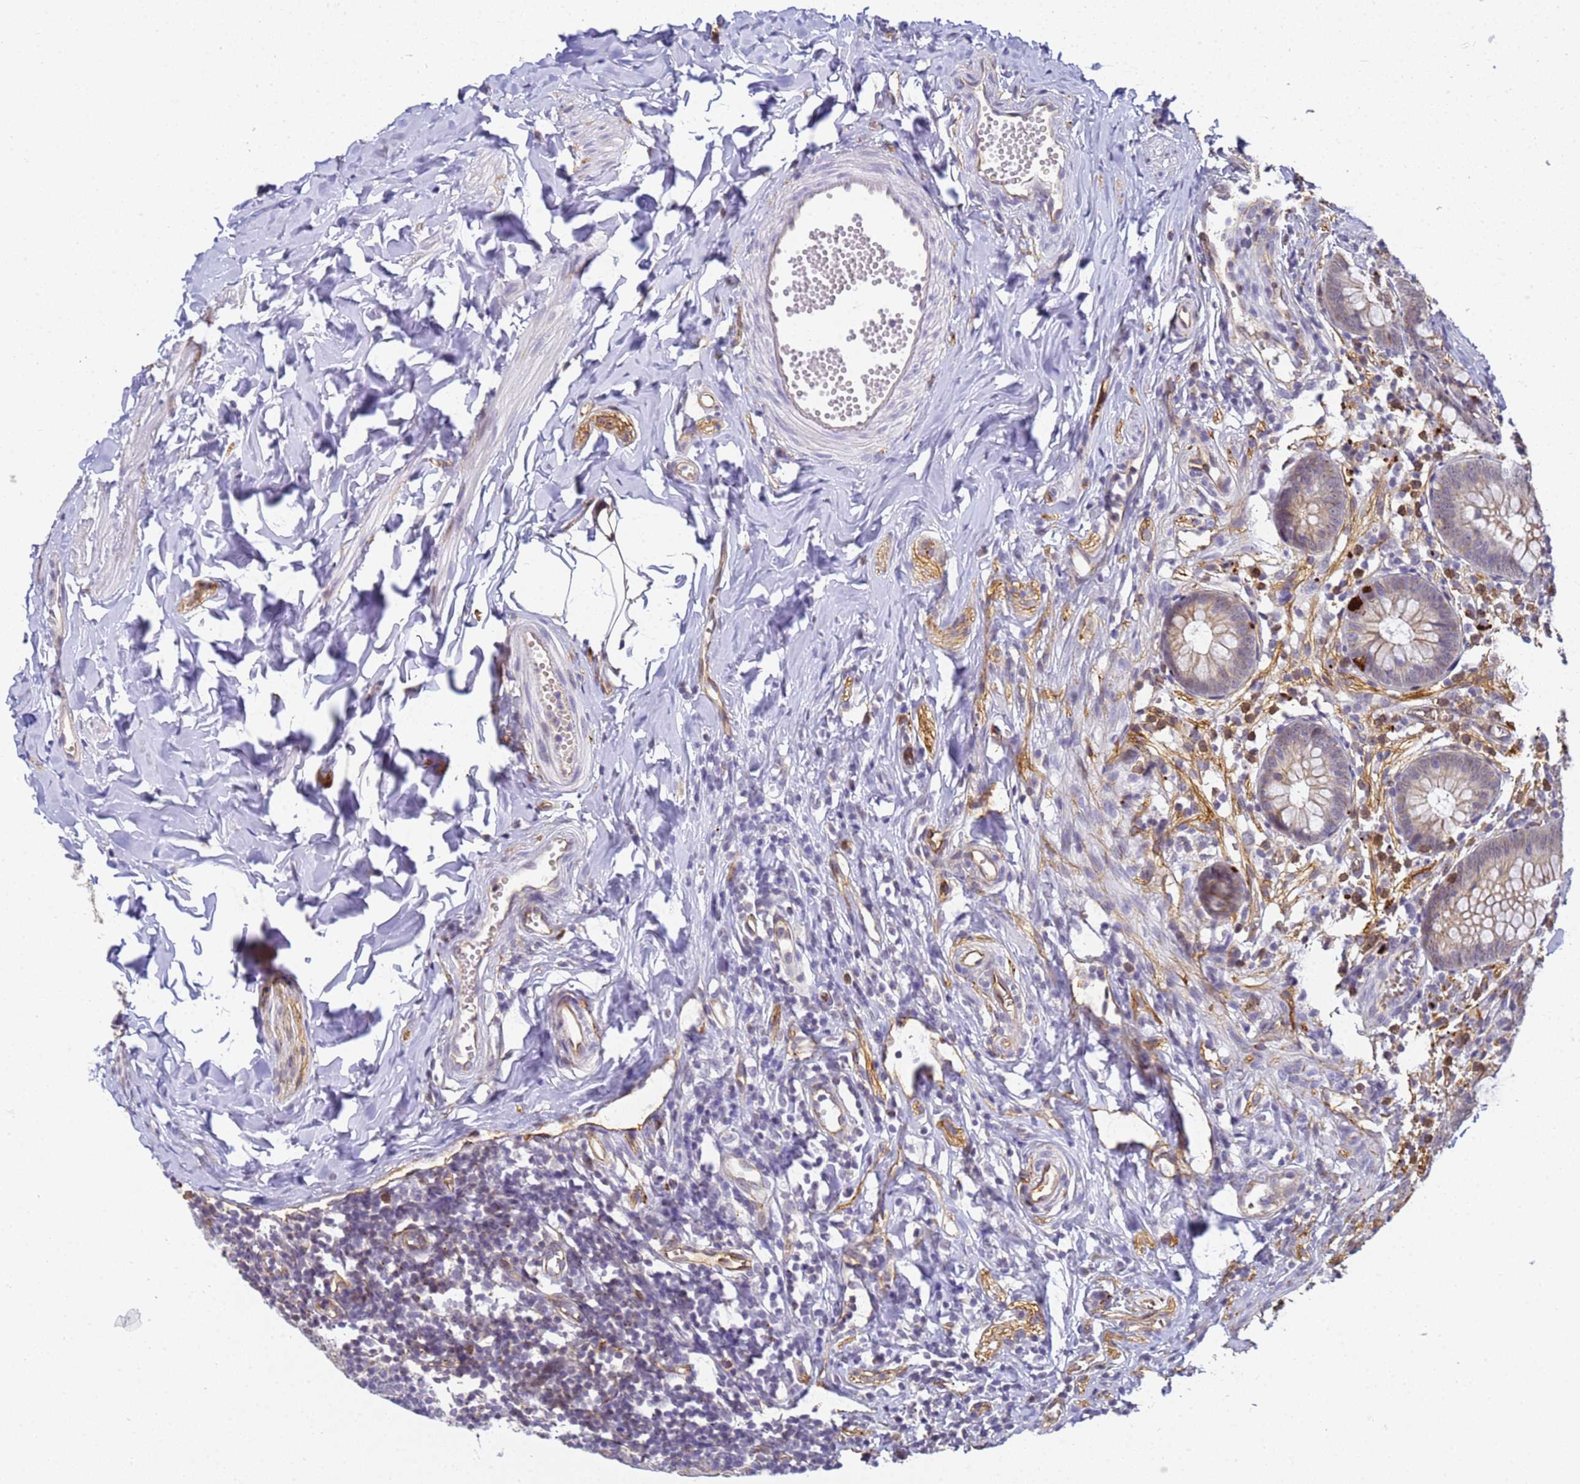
{"staining": {"intensity": "moderate", "quantity": "<25%", "location": "cytoplasmic/membranous"}, "tissue": "appendix", "cell_type": "Glandular cells", "image_type": "normal", "snomed": [{"axis": "morphology", "description": "Normal tissue, NOS"}, {"axis": "topography", "description": "Appendix"}], "caption": "DAB immunohistochemical staining of benign appendix displays moderate cytoplasmic/membranous protein staining in about <25% of glandular cells.", "gene": "GON4L", "patient": {"sex": "male", "age": 14}}